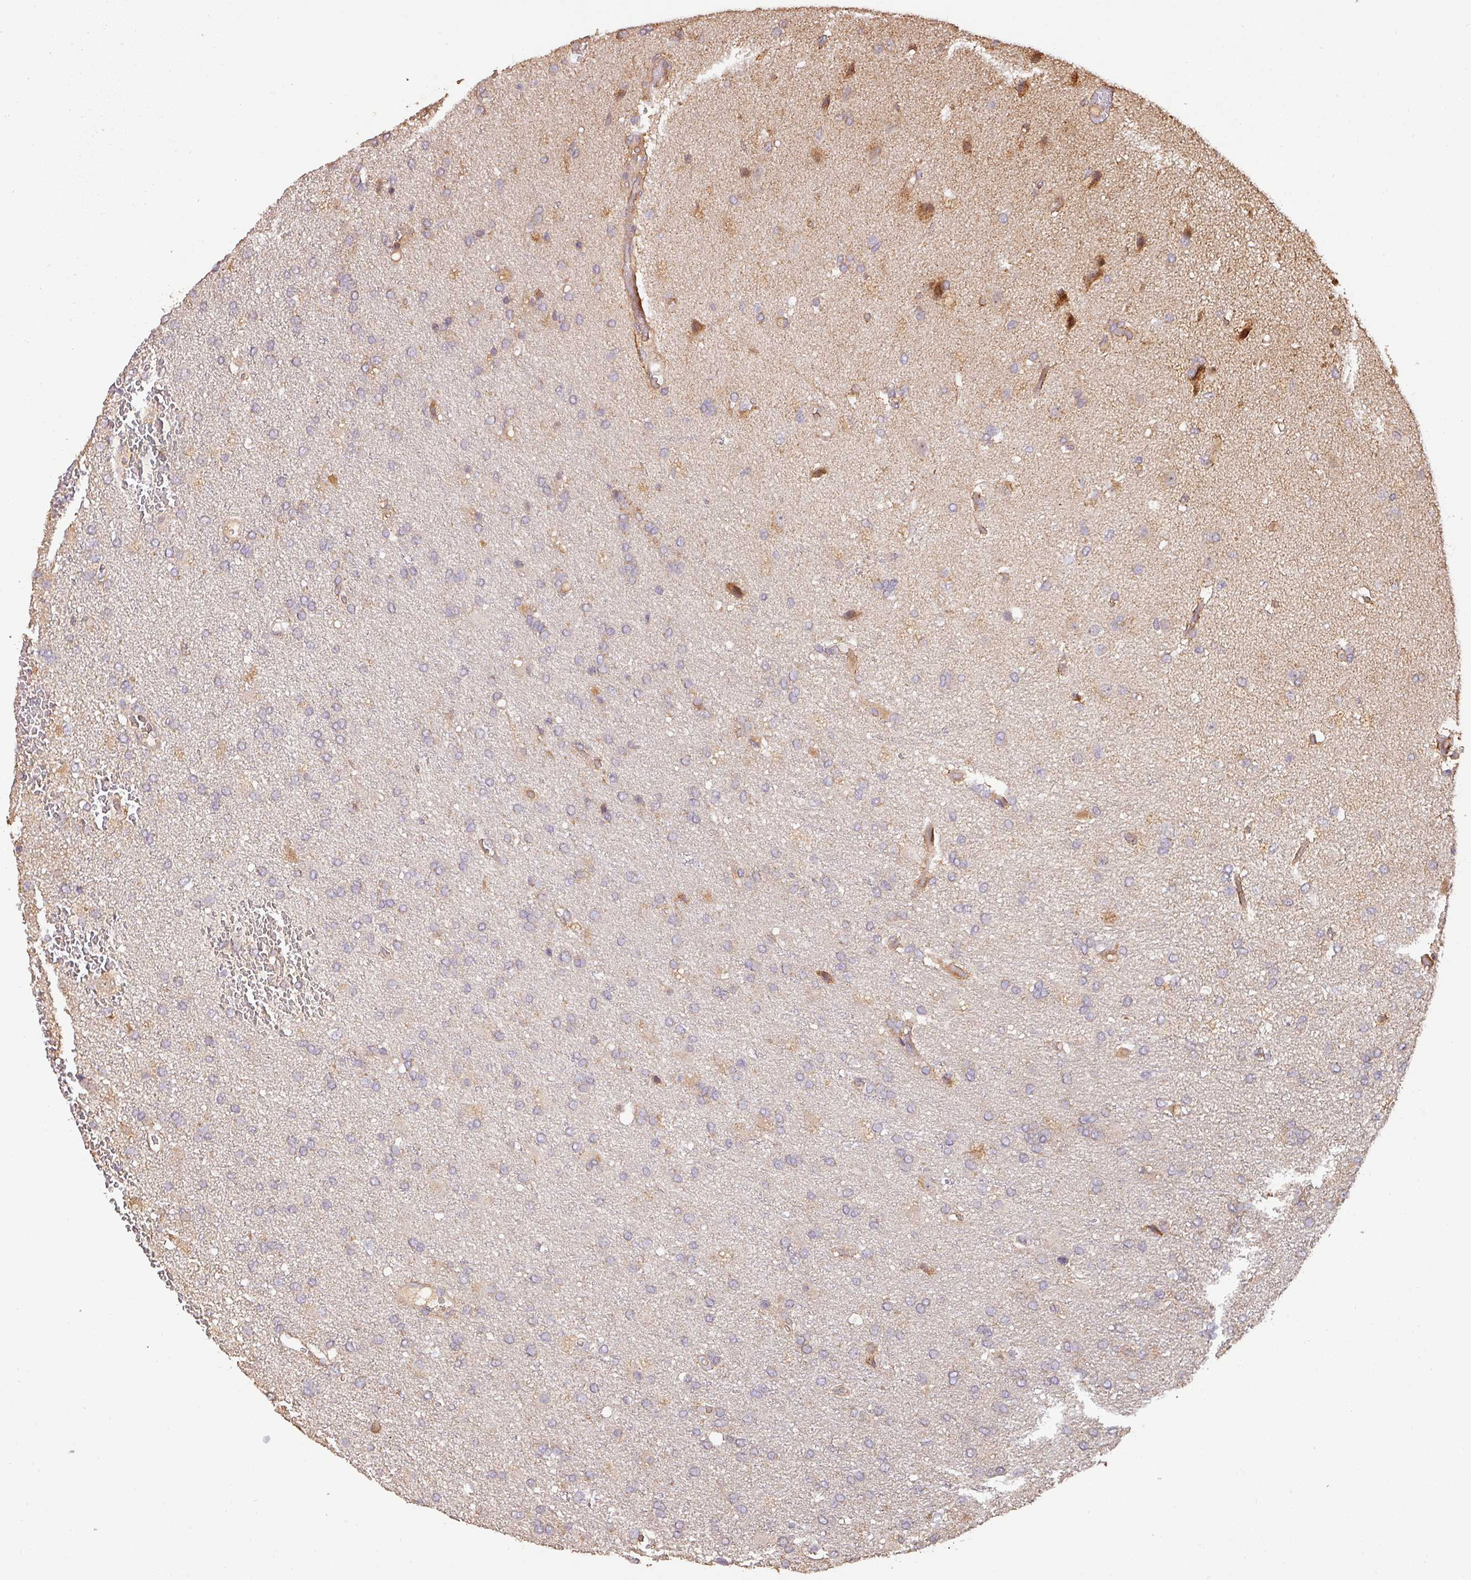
{"staining": {"intensity": "negative", "quantity": "none", "location": "none"}, "tissue": "glioma", "cell_type": "Tumor cells", "image_type": "cancer", "snomed": [{"axis": "morphology", "description": "Glioma, malignant, High grade"}, {"axis": "topography", "description": "Brain"}], "caption": "Immunohistochemistry (IHC) histopathology image of neoplastic tissue: human malignant glioma (high-grade) stained with DAB exhibits no significant protein positivity in tumor cells.", "gene": "BPIFB3", "patient": {"sex": "female", "age": 74}}